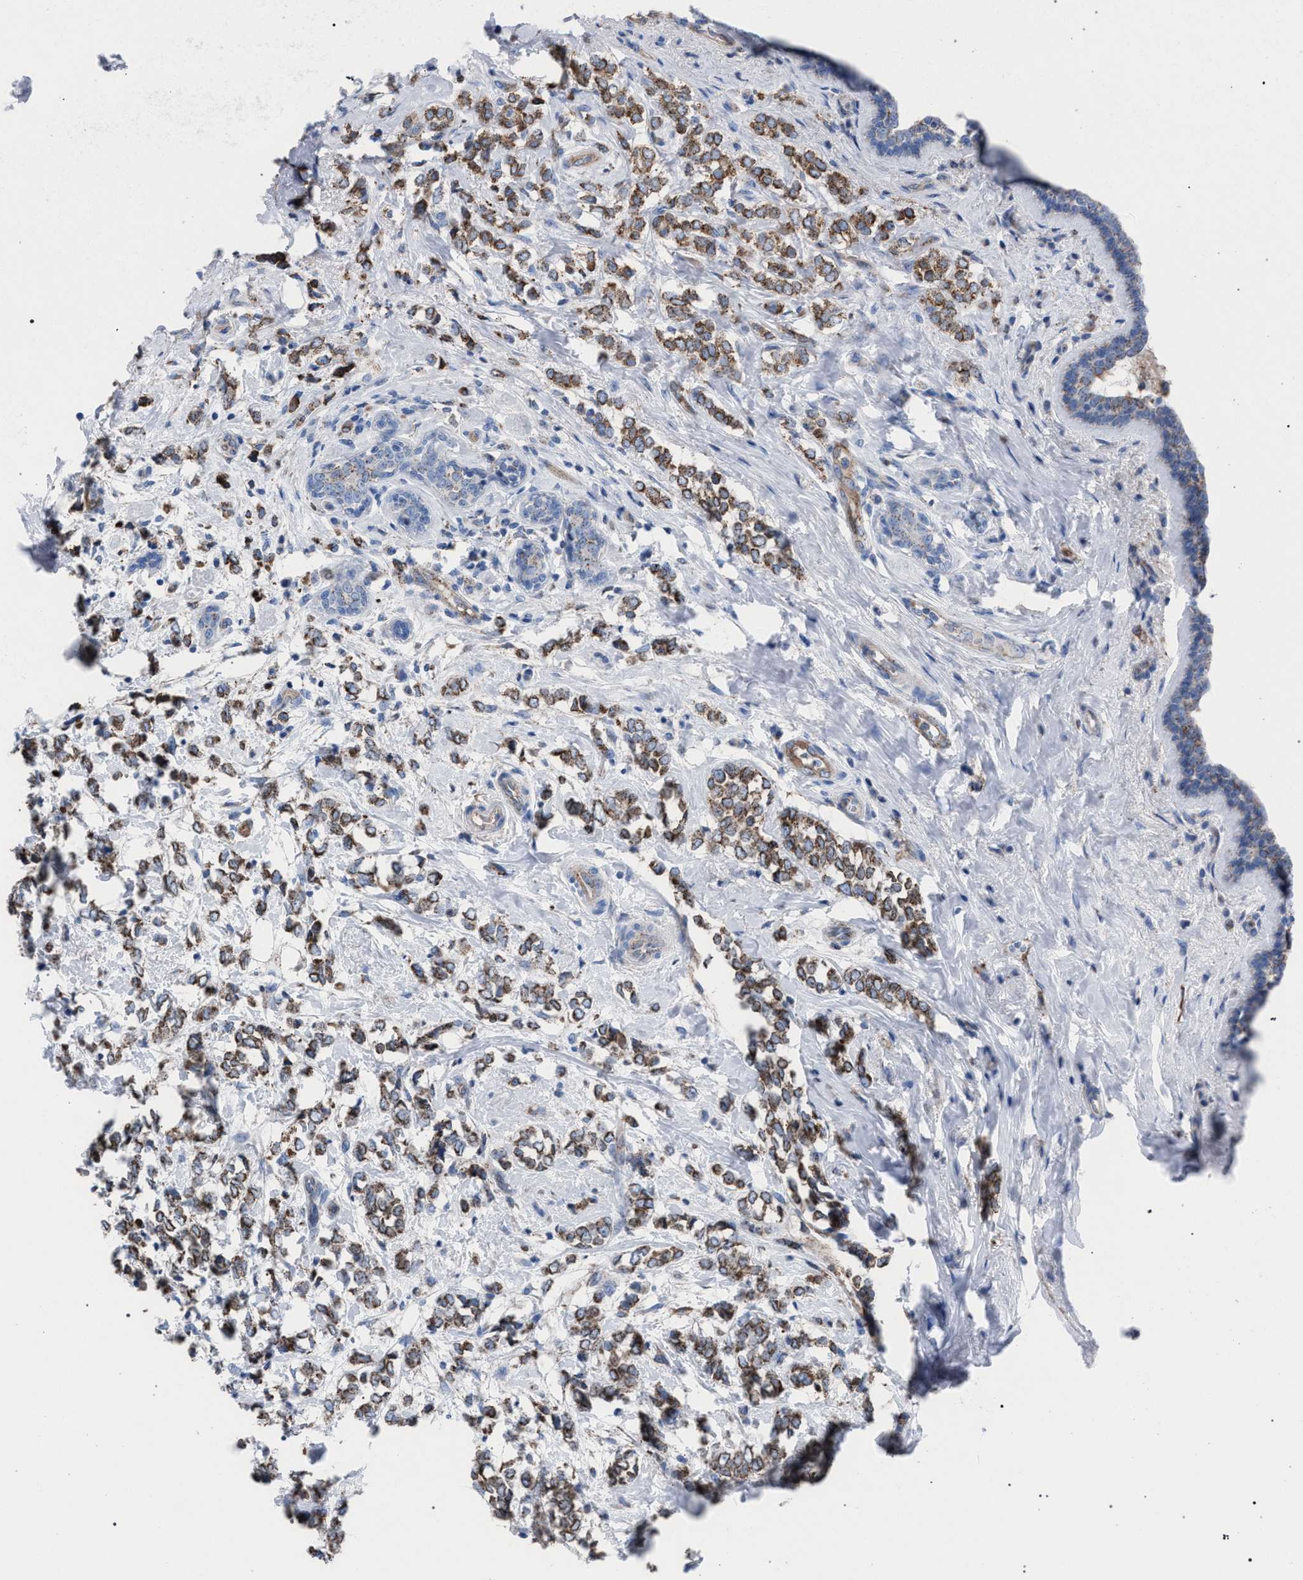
{"staining": {"intensity": "moderate", "quantity": ">75%", "location": "cytoplasmic/membranous"}, "tissue": "breast cancer", "cell_type": "Tumor cells", "image_type": "cancer", "snomed": [{"axis": "morphology", "description": "Normal tissue, NOS"}, {"axis": "morphology", "description": "Lobular carcinoma"}, {"axis": "topography", "description": "Breast"}], "caption": "Breast lobular carcinoma stained with a protein marker exhibits moderate staining in tumor cells.", "gene": "HSD17B4", "patient": {"sex": "female", "age": 47}}